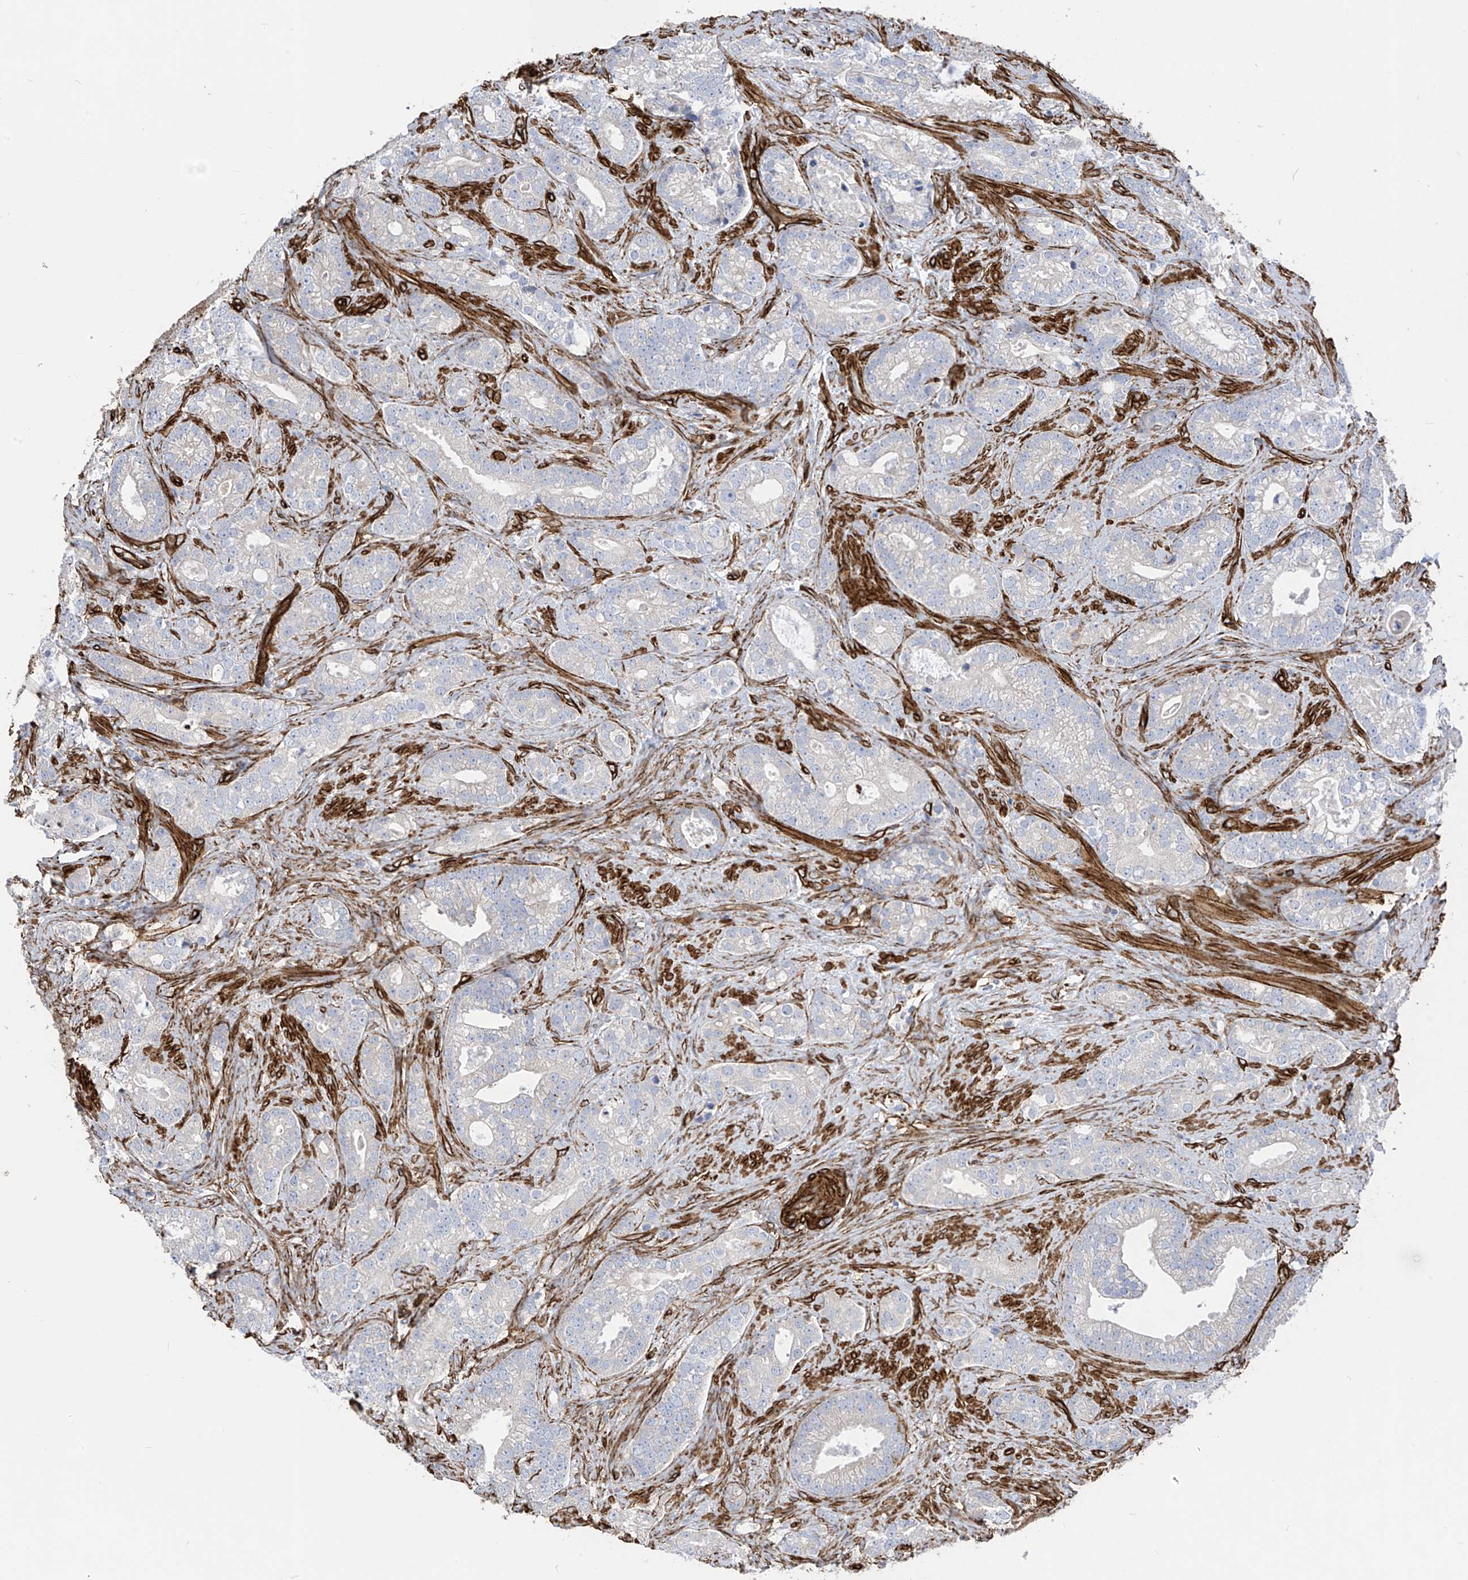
{"staining": {"intensity": "negative", "quantity": "none", "location": "none"}, "tissue": "prostate cancer", "cell_type": "Tumor cells", "image_type": "cancer", "snomed": [{"axis": "morphology", "description": "Adenocarcinoma, High grade"}, {"axis": "topography", "description": "Prostate and seminal vesicle, NOS"}], "caption": "Immunohistochemistry (IHC) of human prostate cancer reveals no positivity in tumor cells. The staining is performed using DAB (3,3'-diaminobenzidine) brown chromogen with nuclei counter-stained in using hematoxylin.", "gene": "UBTD1", "patient": {"sex": "male", "age": 67}}